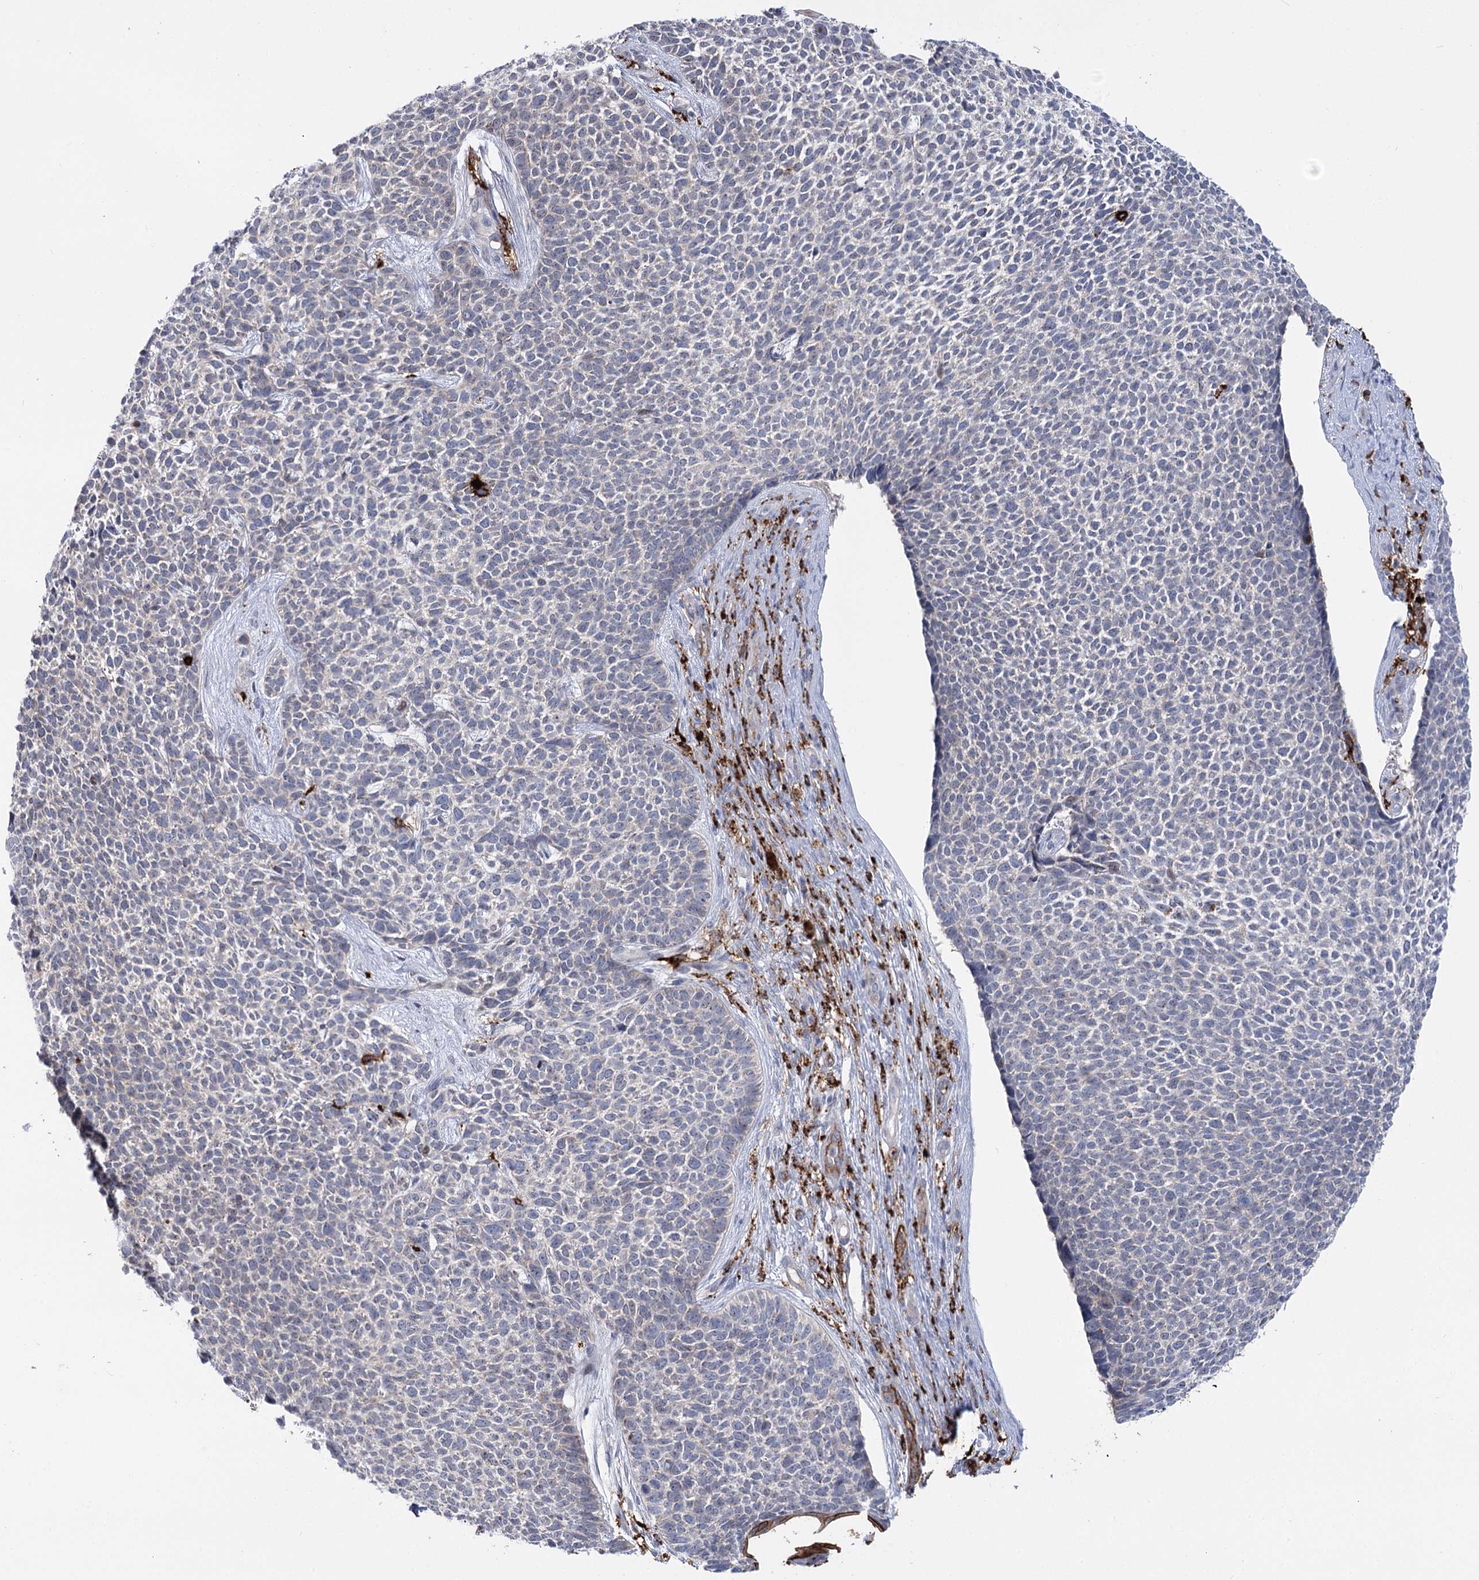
{"staining": {"intensity": "negative", "quantity": "none", "location": "none"}, "tissue": "skin cancer", "cell_type": "Tumor cells", "image_type": "cancer", "snomed": [{"axis": "morphology", "description": "Basal cell carcinoma"}, {"axis": "topography", "description": "Skin"}], "caption": "The photomicrograph exhibits no staining of tumor cells in skin cancer (basal cell carcinoma).", "gene": "PIWIL4", "patient": {"sex": "female", "age": 84}}